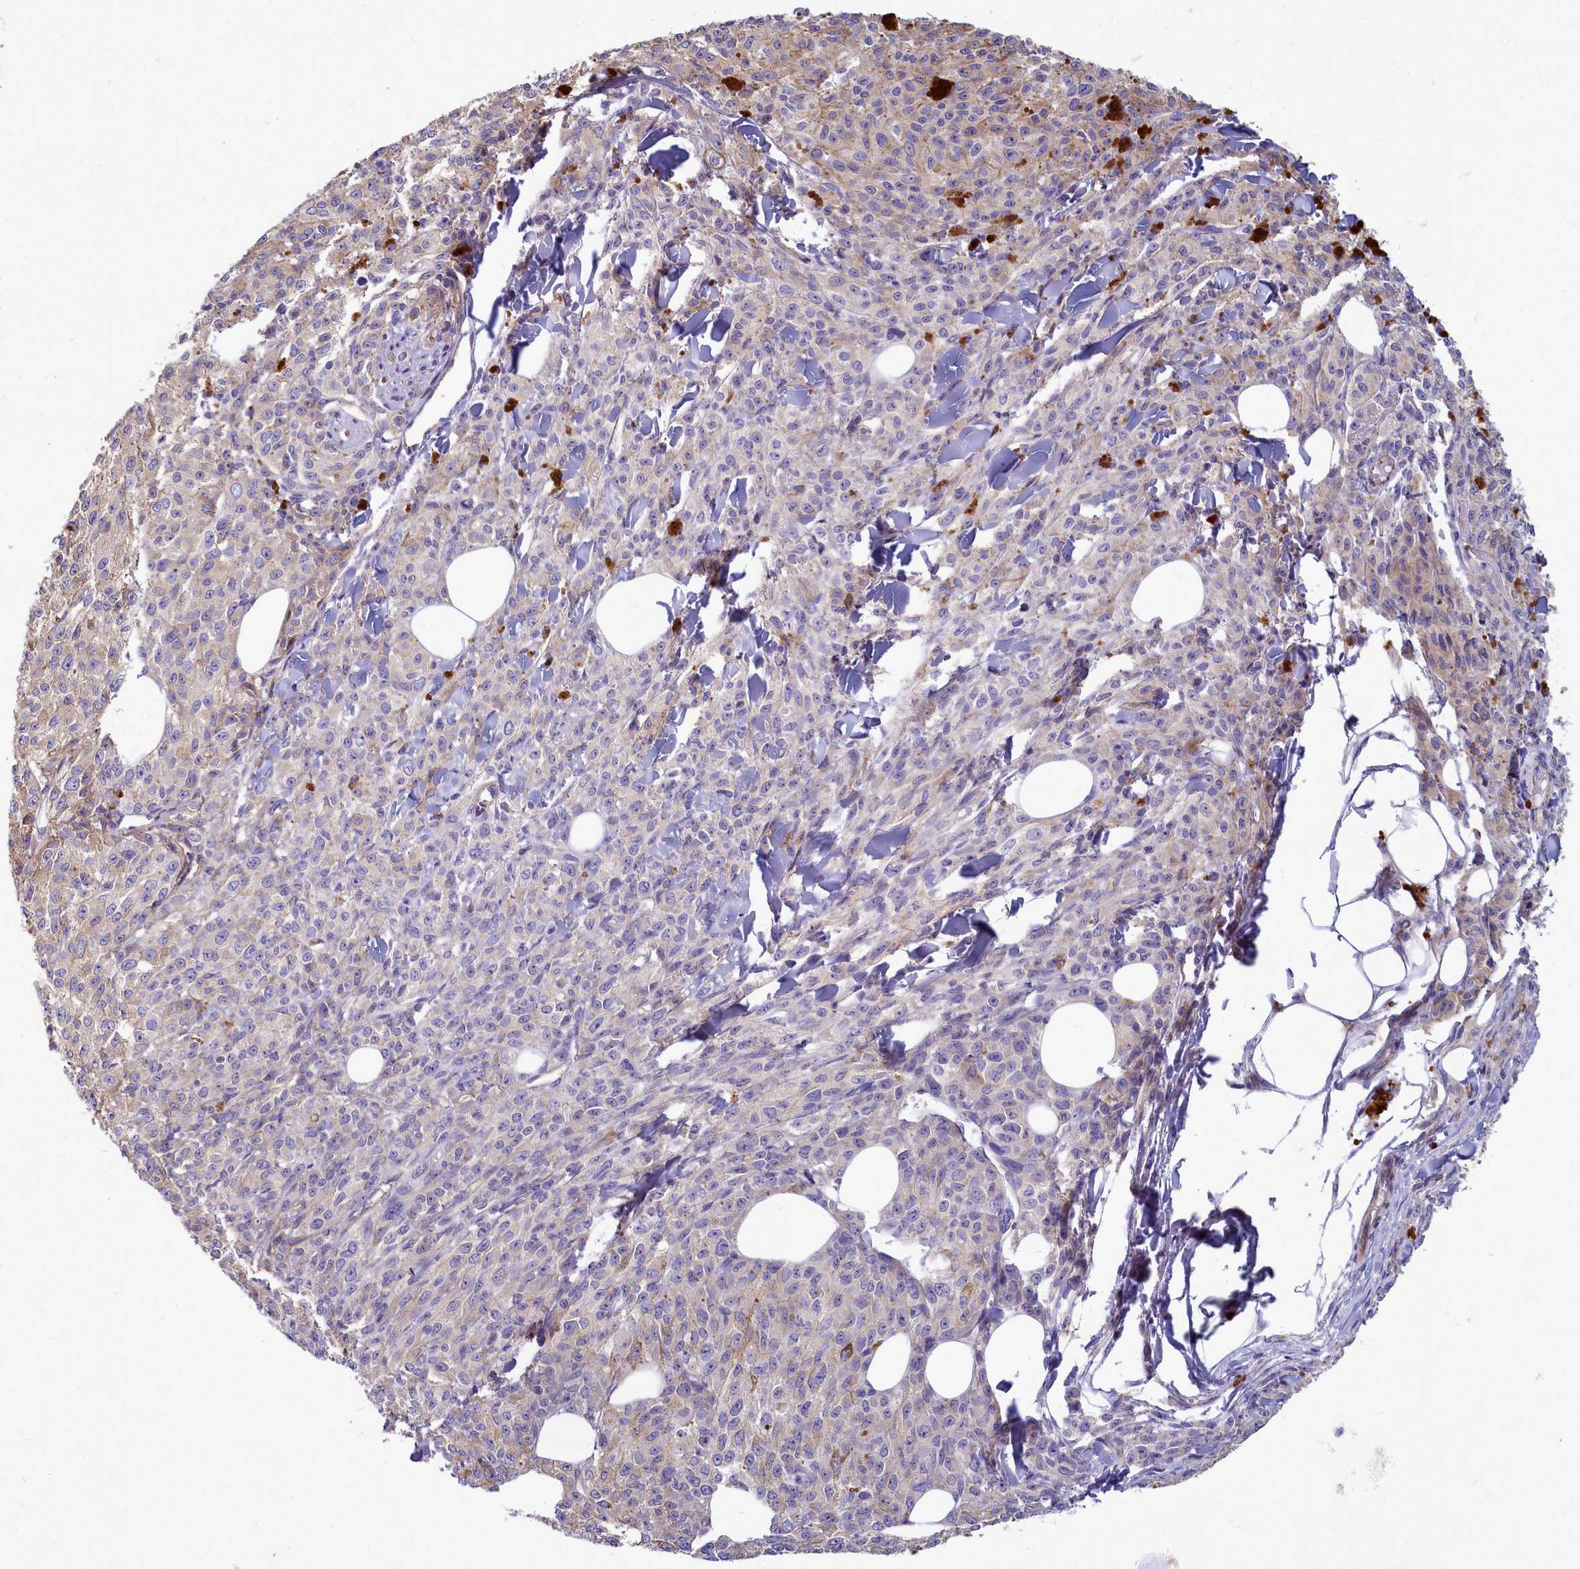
{"staining": {"intensity": "weak", "quantity": "<25%", "location": "cytoplasmic/membranous"}, "tissue": "melanoma", "cell_type": "Tumor cells", "image_type": "cancer", "snomed": [{"axis": "morphology", "description": "Malignant melanoma, NOS"}, {"axis": "topography", "description": "Skin"}], "caption": "Immunohistochemistry micrograph of malignant melanoma stained for a protein (brown), which shows no positivity in tumor cells. The staining was performed using DAB (3,3'-diaminobenzidine) to visualize the protein expression in brown, while the nuclei were stained in blue with hematoxylin (Magnification: 20x).", "gene": "TTC5", "patient": {"sex": "female", "age": 52}}